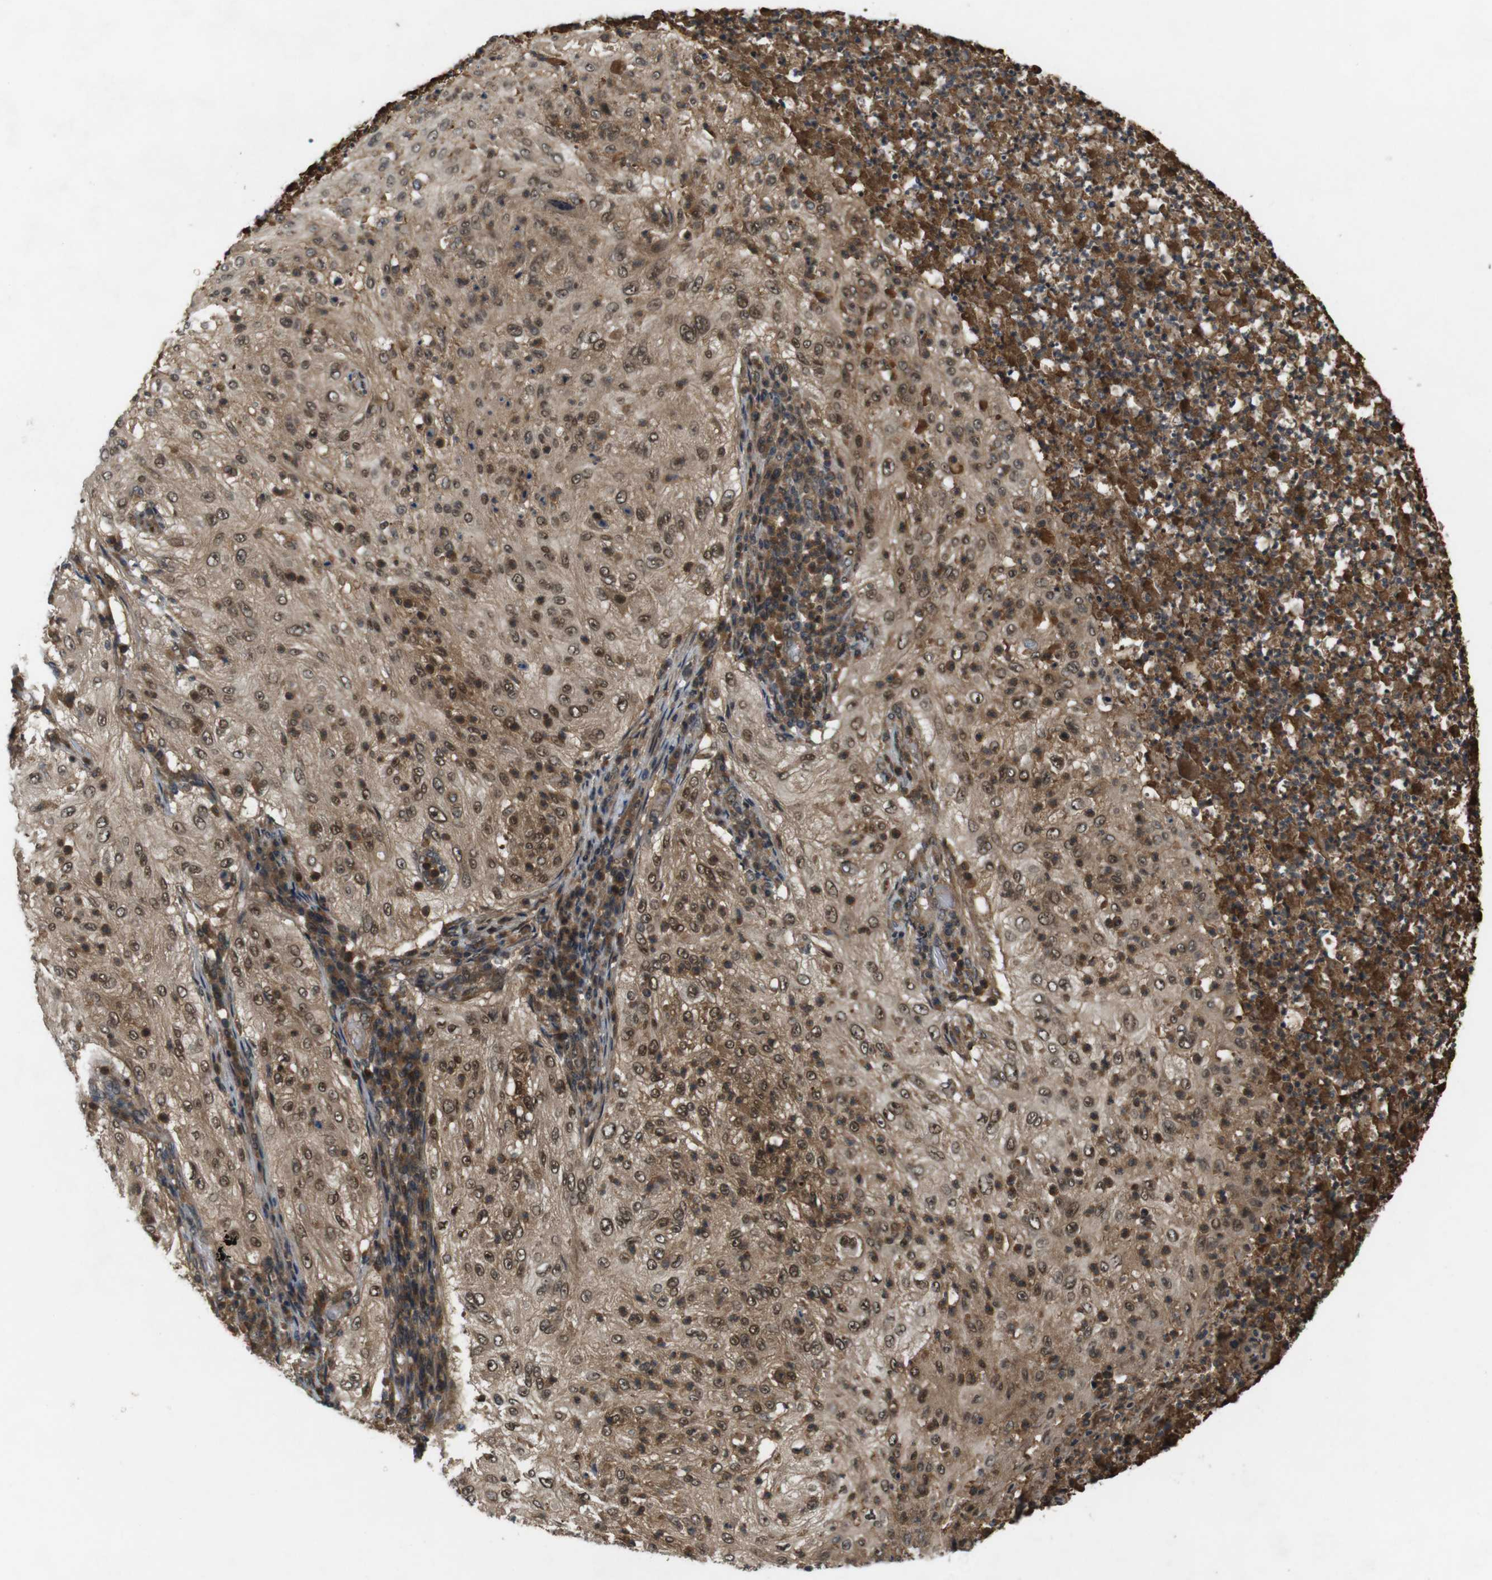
{"staining": {"intensity": "moderate", "quantity": ">75%", "location": "cytoplasmic/membranous,nuclear"}, "tissue": "lung cancer", "cell_type": "Tumor cells", "image_type": "cancer", "snomed": [{"axis": "morphology", "description": "Inflammation, NOS"}, {"axis": "morphology", "description": "Squamous cell carcinoma, NOS"}, {"axis": "topography", "description": "Lymph node"}, {"axis": "topography", "description": "Soft tissue"}, {"axis": "topography", "description": "Lung"}], "caption": "IHC image of neoplastic tissue: human squamous cell carcinoma (lung) stained using IHC demonstrates medium levels of moderate protein expression localized specifically in the cytoplasmic/membranous and nuclear of tumor cells, appearing as a cytoplasmic/membranous and nuclear brown color.", "gene": "NFKBIE", "patient": {"sex": "male", "age": 66}}